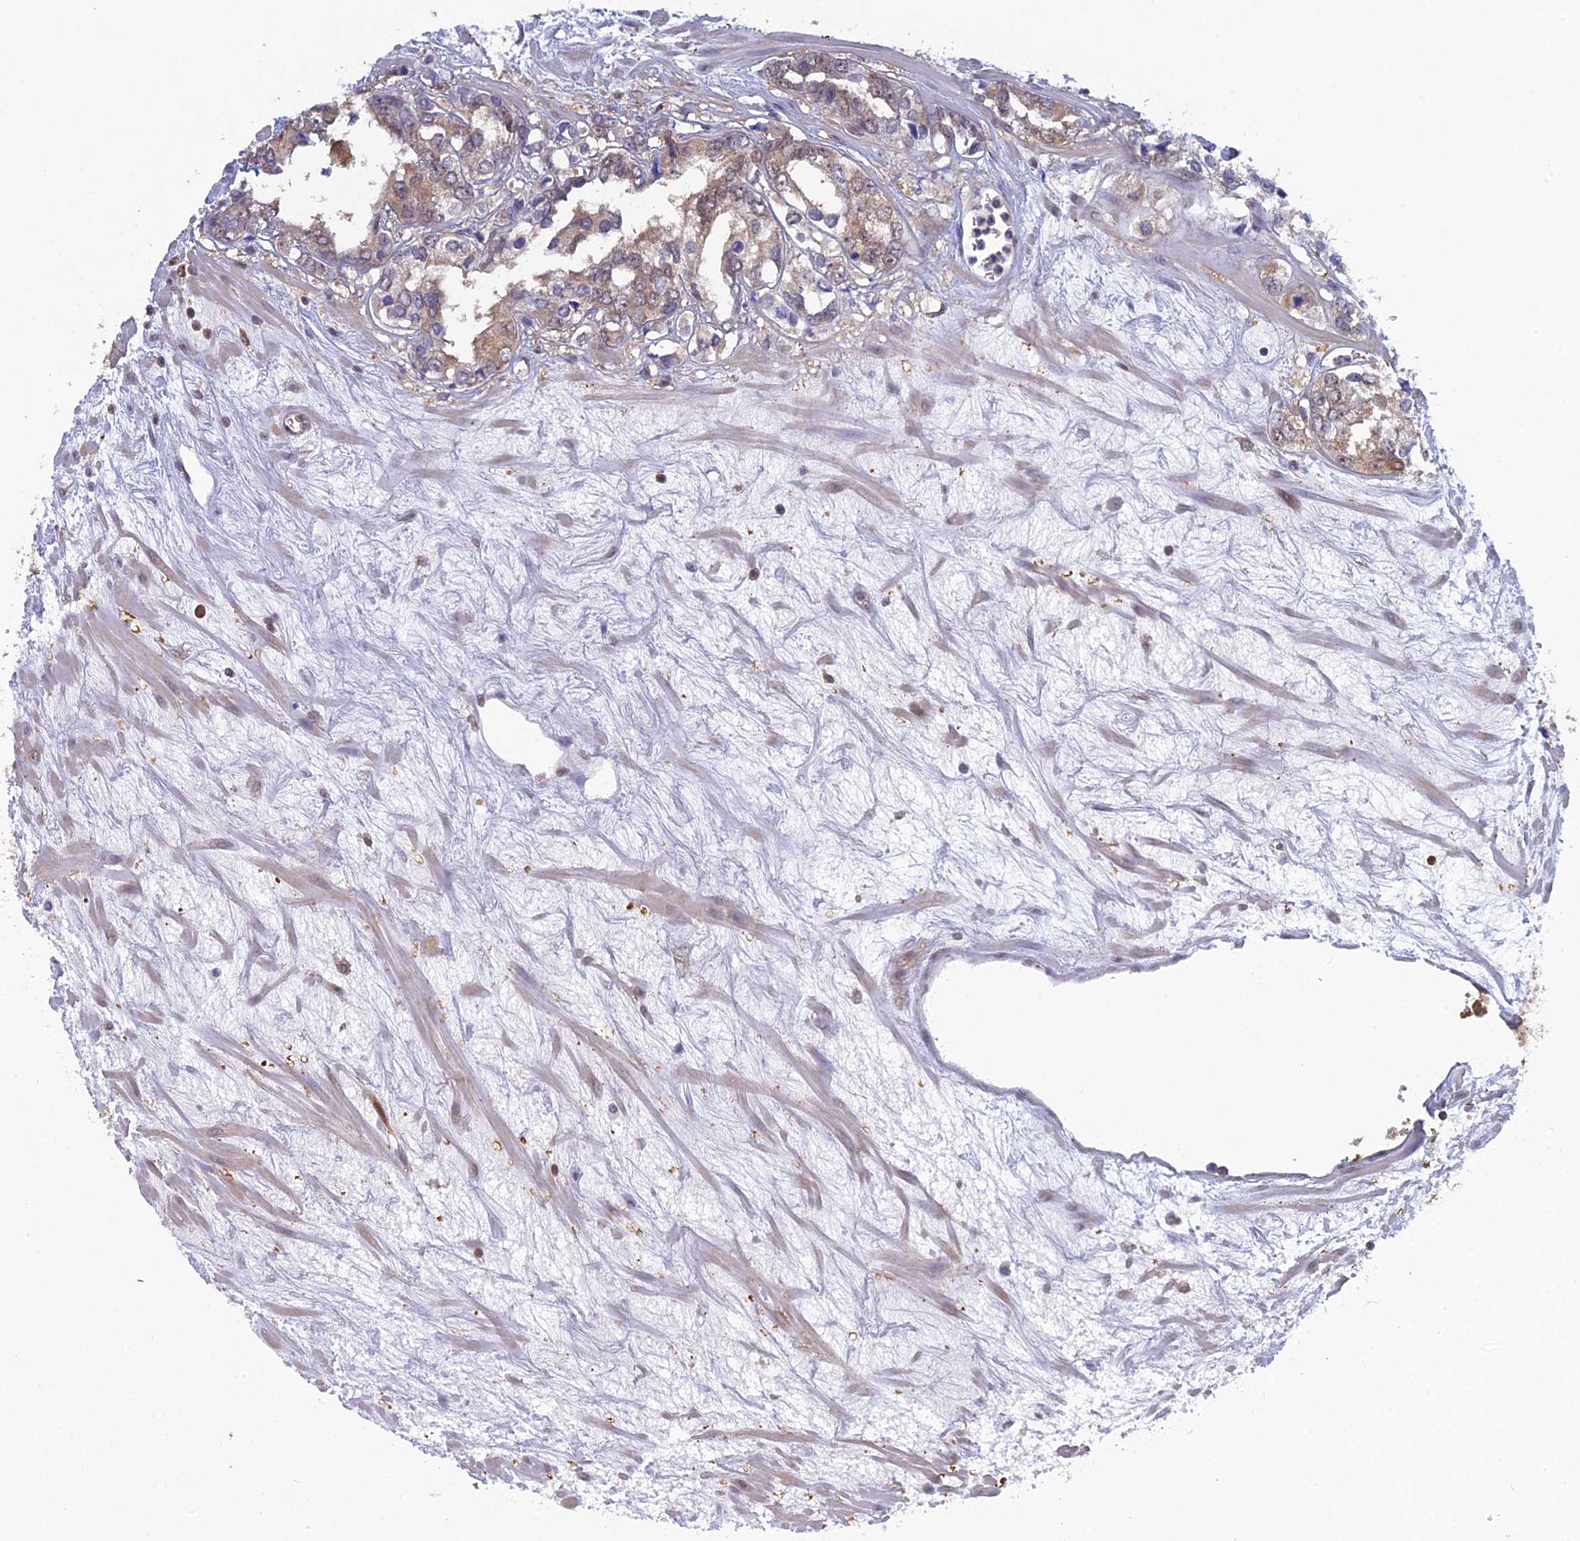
{"staining": {"intensity": "moderate", "quantity": ">75%", "location": "cytoplasmic/membranous,nuclear"}, "tissue": "prostate cancer", "cell_type": "Tumor cells", "image_type": "cancer", "snomed": [{"axis": "morphology", "description": "Adenocarcinoma, High grade"}, {"axis": "topography", "description": "Prostate"}], "caption": "There is medium levels of moderate cytoplasmic/membranous and nuclear expression in tumor cells of prostate cancer, as demonstrated by immunohistochemical staining (brown color).", "gene": "HINT1", "patient": {"sex": "male", "age": 66}}